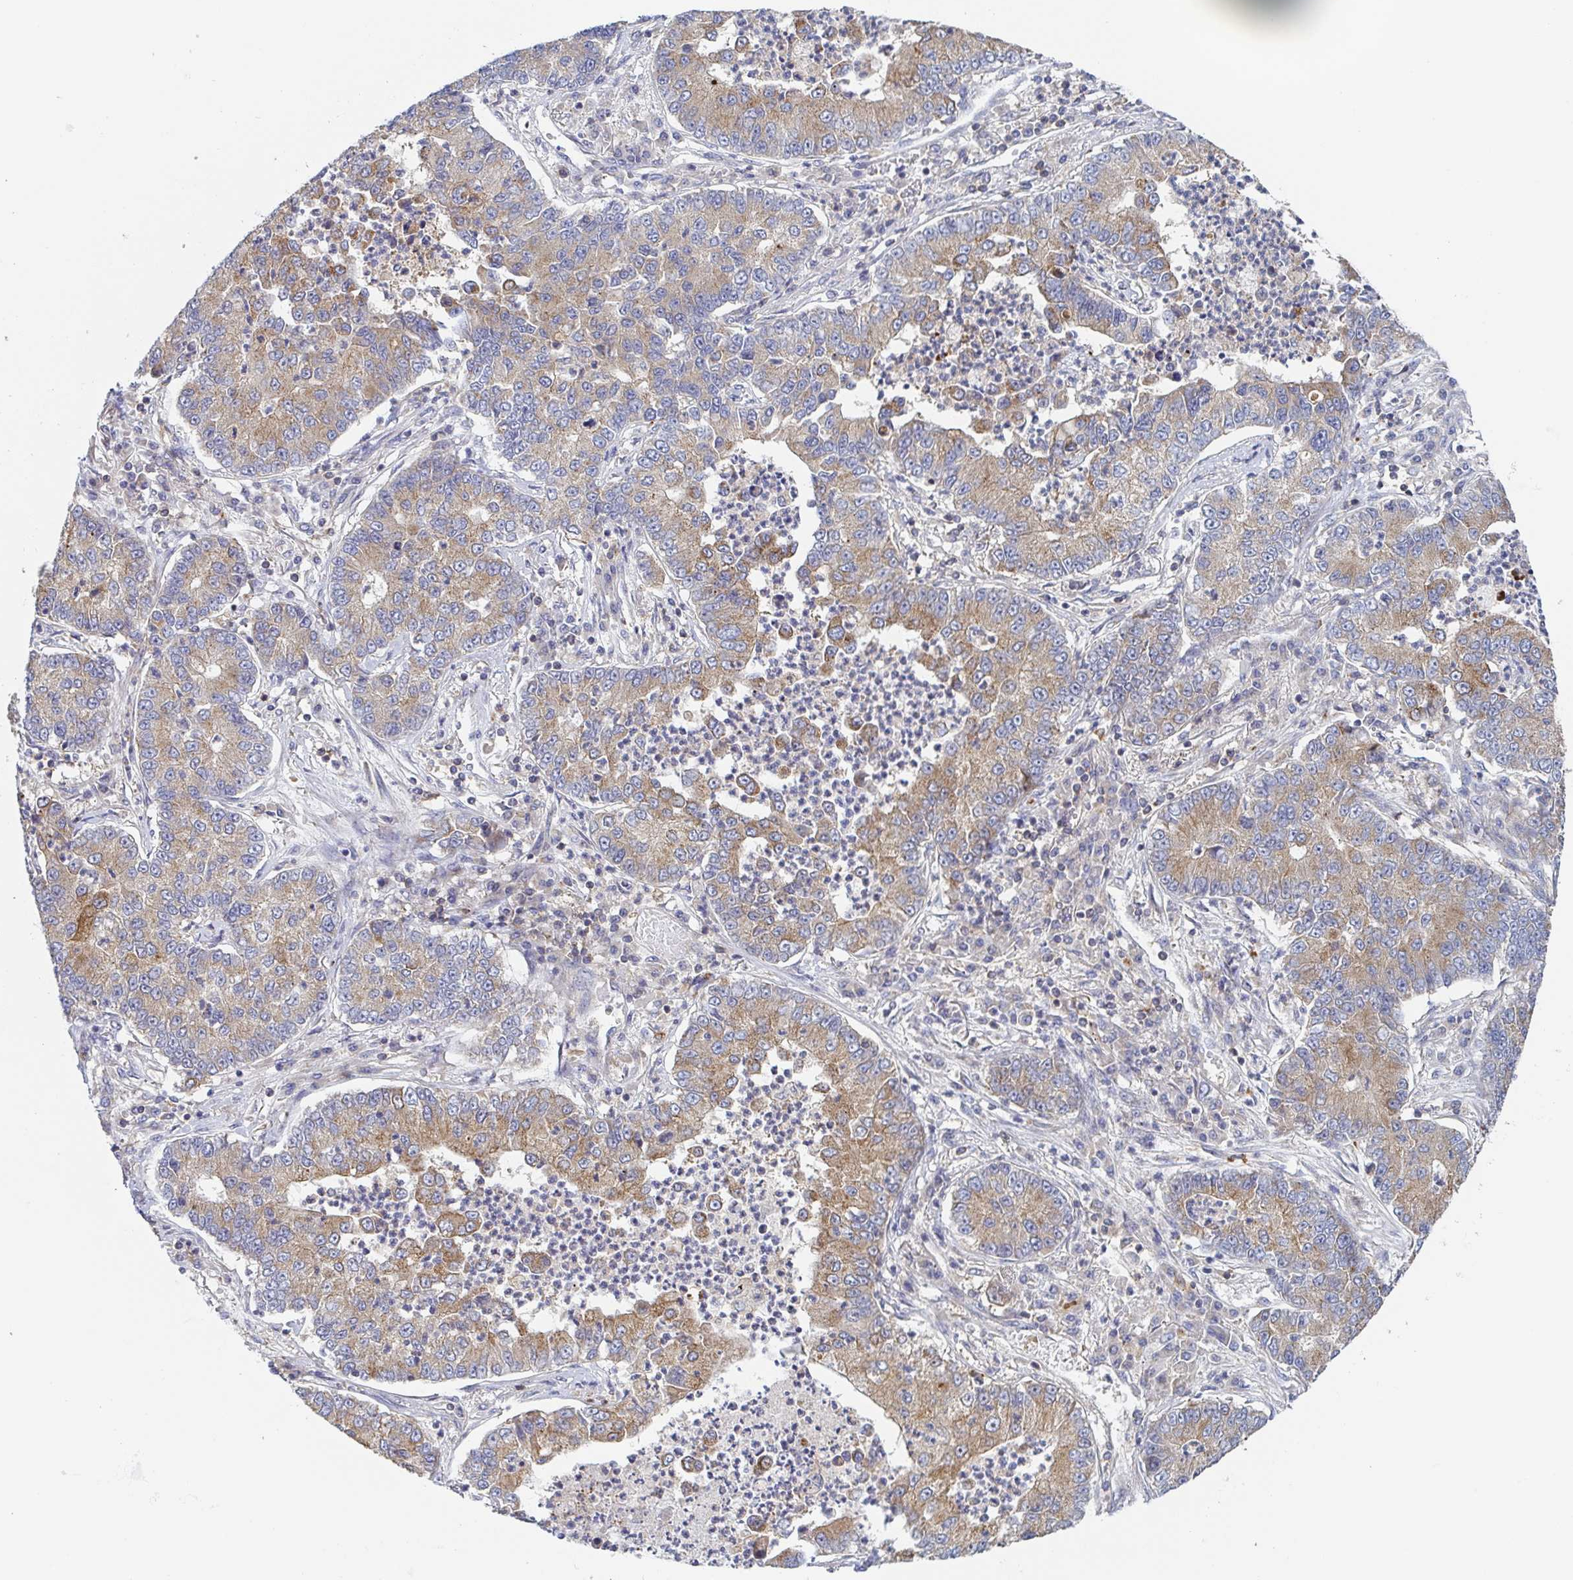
{"staining": {"intensity": "moderate", "quantity": "25%-75%", "location": "cytoplasmic/membranous"}, "tissue": "lung cancer", "cell_type": "Tumor cells", "image_type": "cancer", "snomed": [{"axis": "morphology", "description": "Adenocarcinoma, NOS"}, {"axis": "topography", "description": "Lung"}], "caption": "Protein staining of lung cancer (adenocarcinoma) tissue shows moderate cytoplasmic/membranous staining in about 25%-75% of tumor cells.", "gene": "TUFT1", "patient": {"sex": "female", "age": 57}}